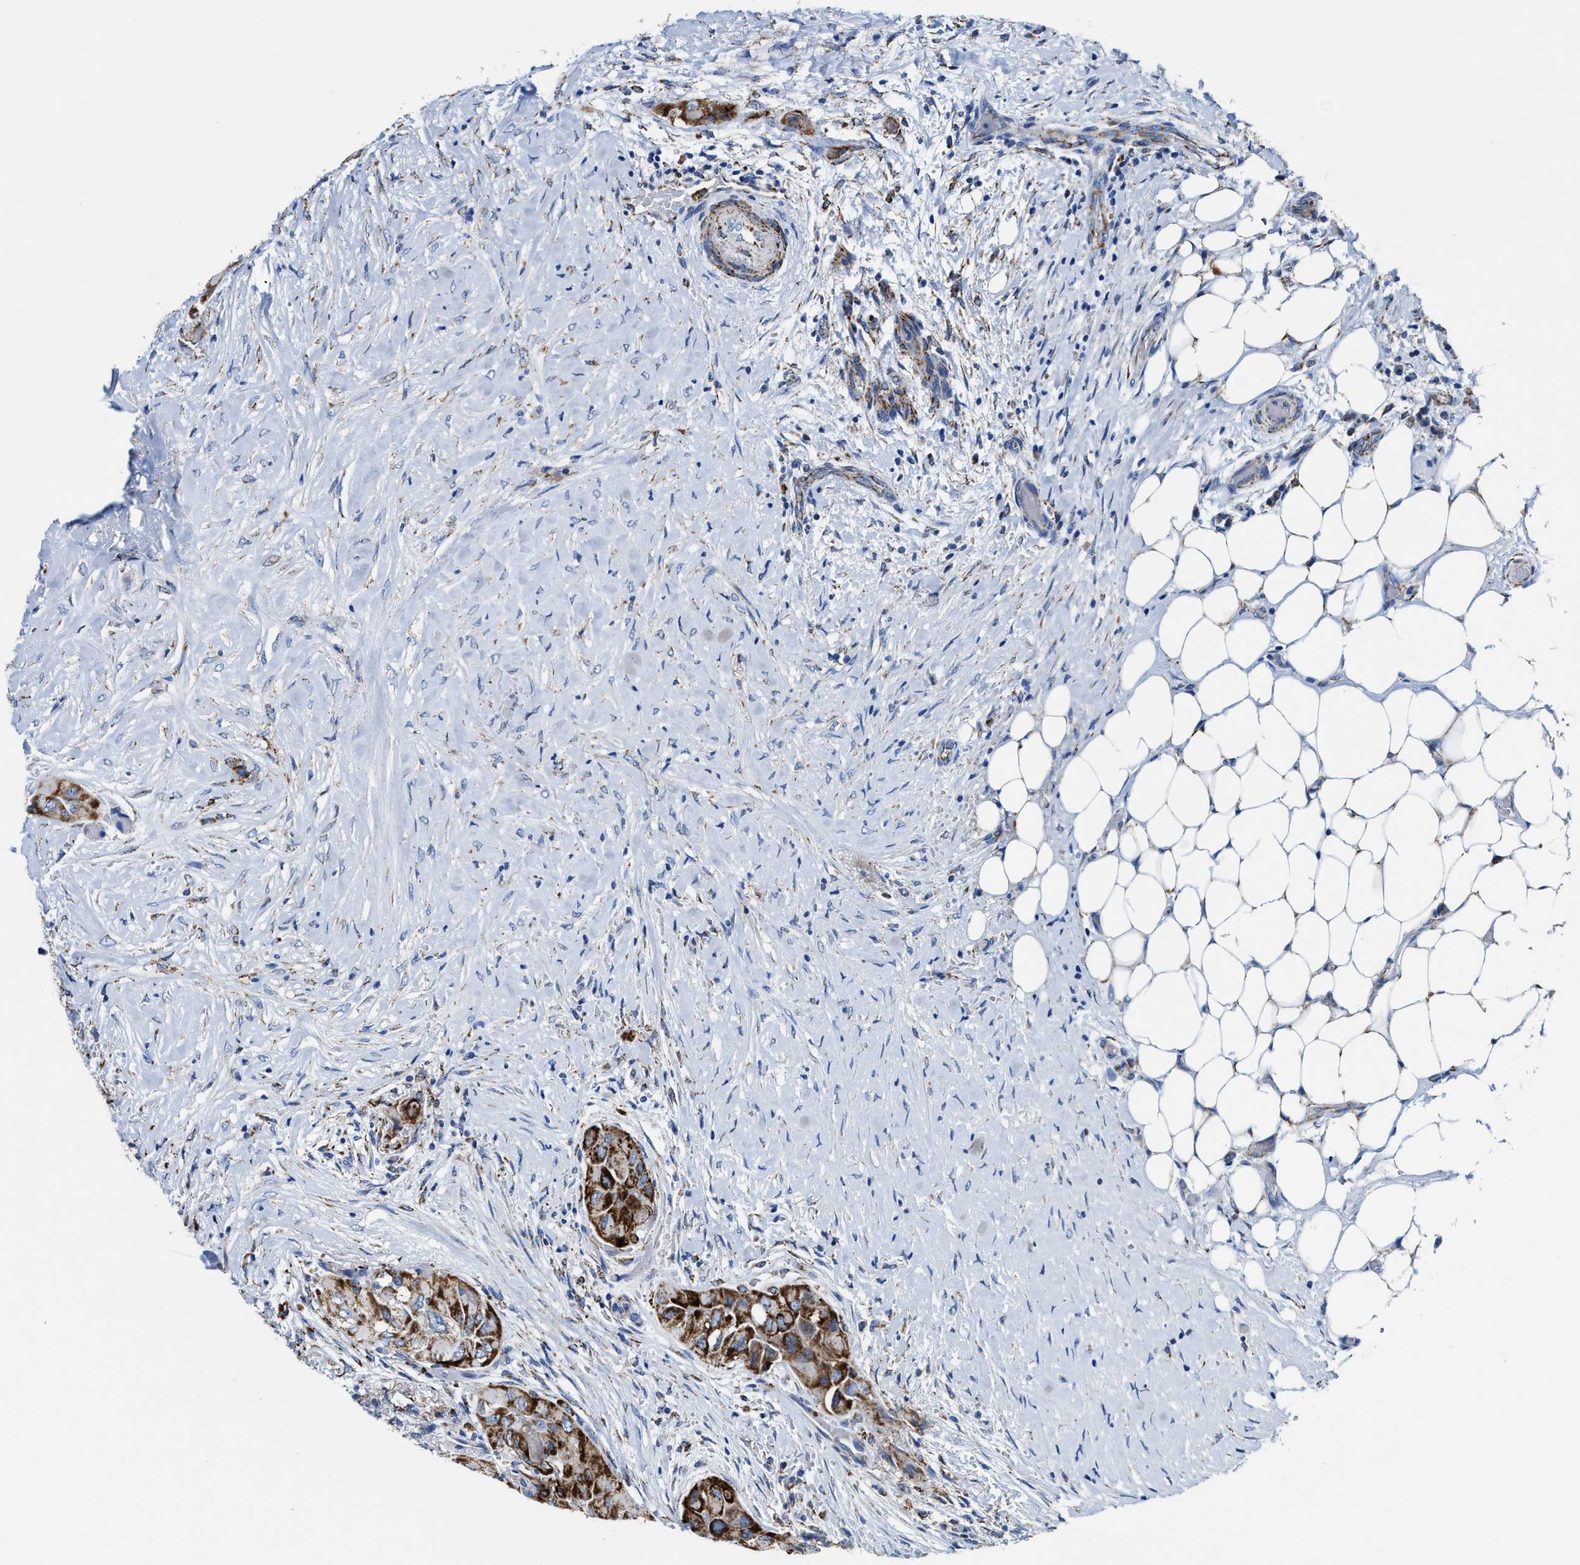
{"staining": {"intensity": "strong", "quantity": ">75%", "location": "cytoplasmic/membranous"}, "tissue": "thyroid cancer", "cell_type": "Tumor cells", "image_type": "cancer", "snomed": [{"axis": "morphology", "description": "Papillary adenocarcinoma, NOS"}, {"axis": "topography", "description": "Thyroid gland"}], "caption": "Human thyroid cancer (papillary adenocarcinoma) stained with a protein marker exhibits strong staining in tumor cells.", "gene": "ALDH1B1", "patient": {"sex": "female", "age": 59}}